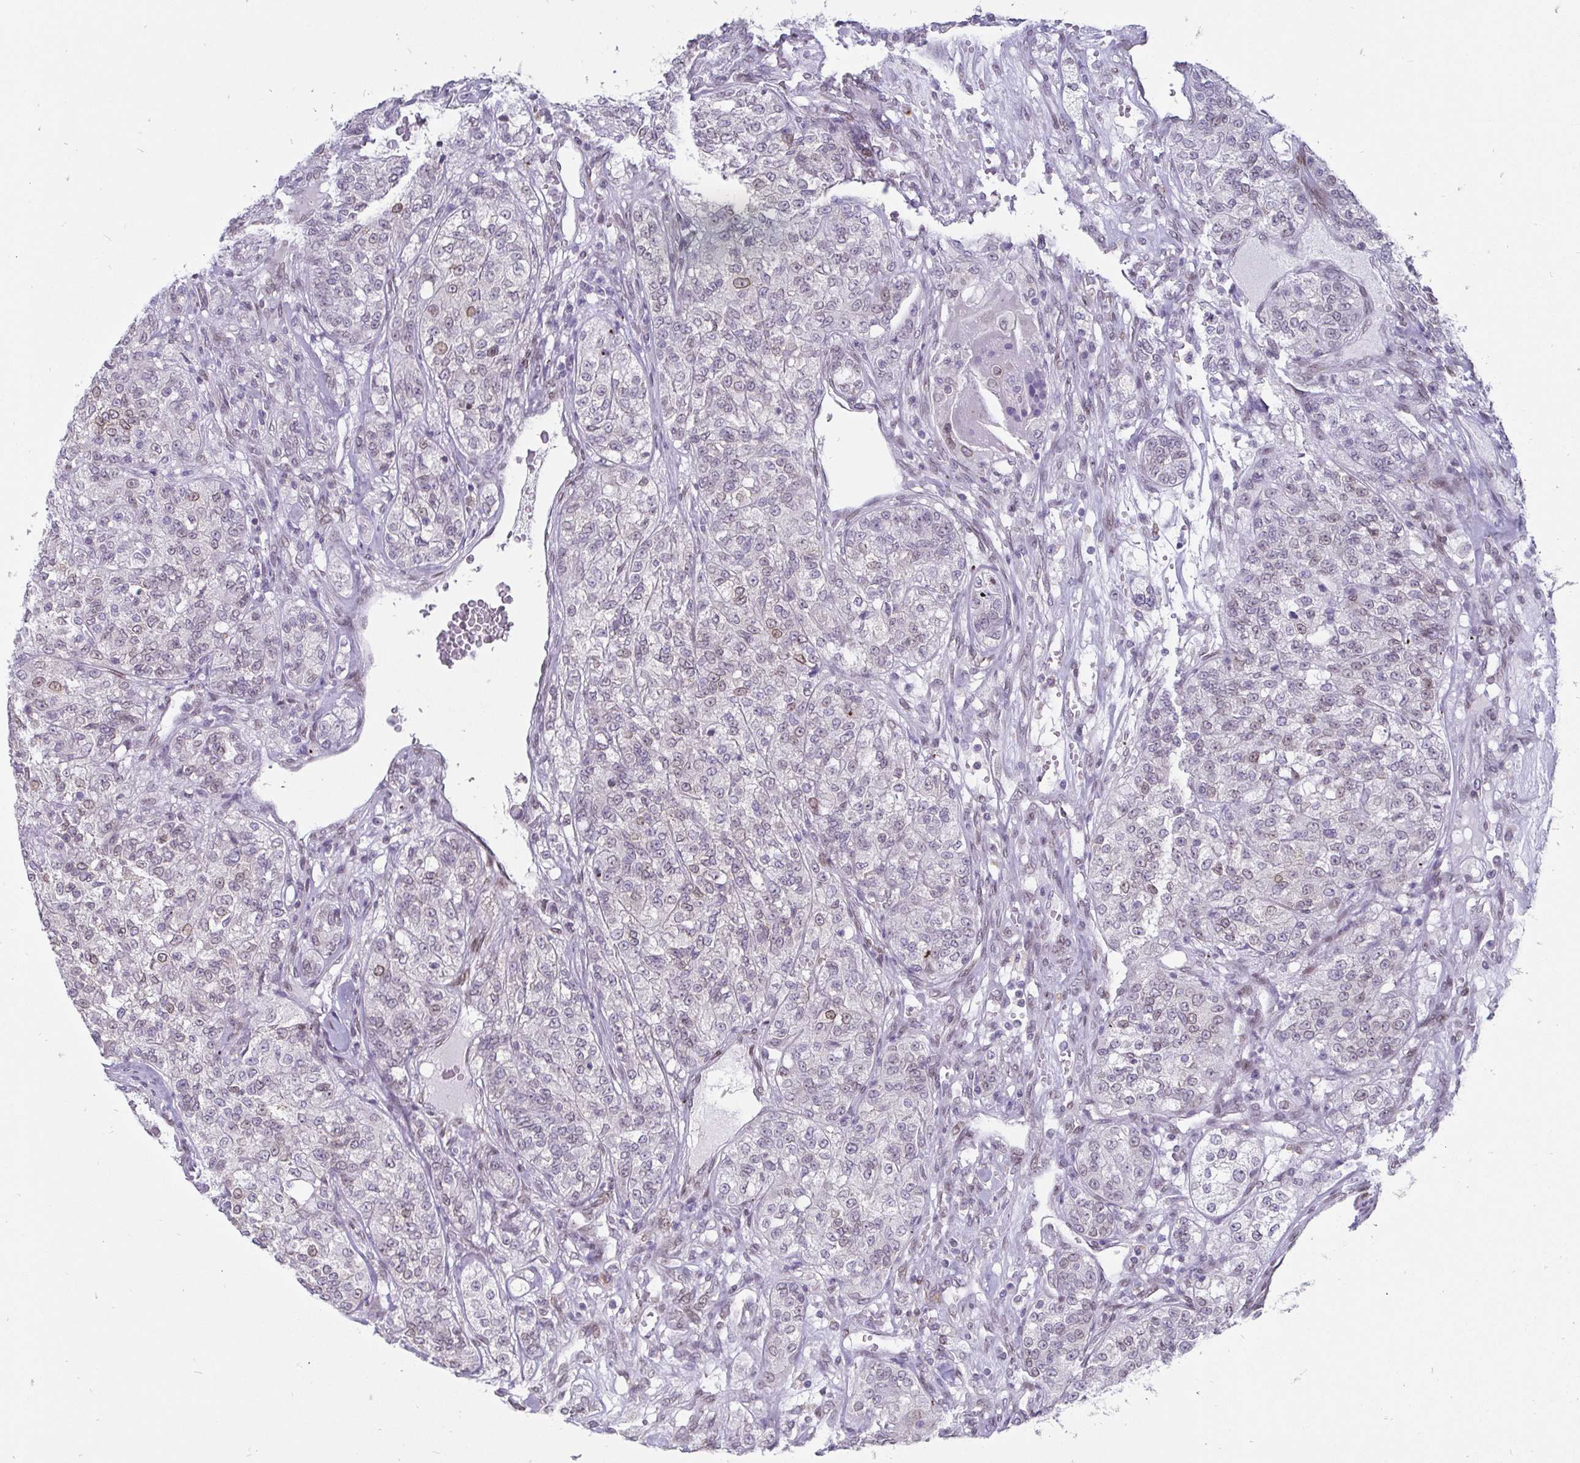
{"staining": {"intensity": "weak", "quantity": "<25%", "location": "cytoplasmic/membranous,nuclear"}, "tissue": "renal cancer", "cell_type": "Tumor cells", "image_type": "cancer", "snomed": [{"axis": "morphology", "description": "Adenocarcinoma, NOS"}, {"axis": "topography", "description": "Kidney"}], "caption": "Renal cancer (adenocarcinoma) was stained to show a protein in brown. There is no significant expression in tumor cells.", "gene": "EMD", "patient": {"sex": "female", "age": 63}}